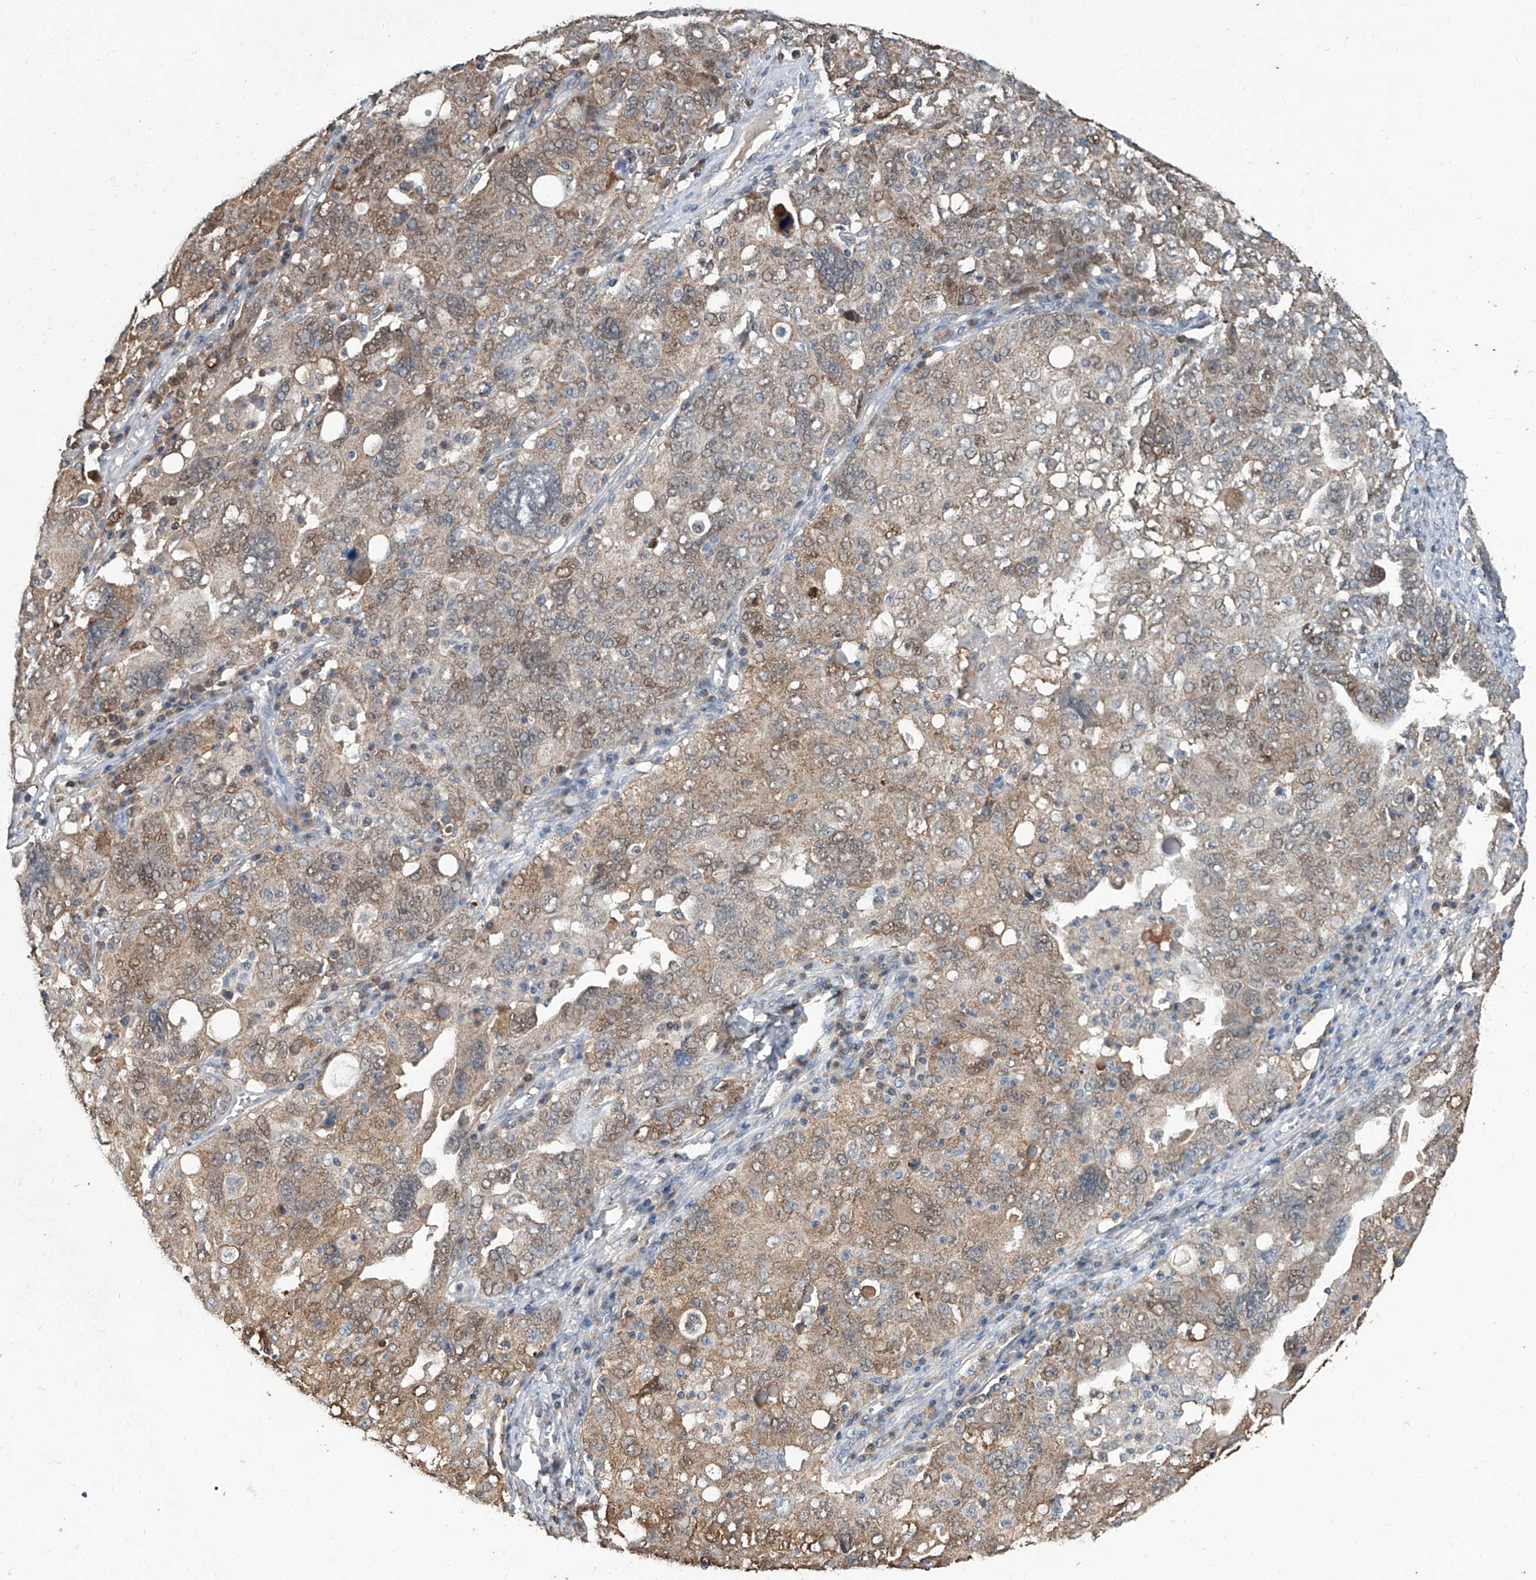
{"staining": {"intensity": "weak", "quantity": "25%-75%", "location": "cytoplasmic/membranous,nuclear"}, "tissue": "ovarian cancer", "cell_type": "Tumor cells", "image_type": "cancer", "snomed": [{"axis": "morphology", "description": "Carcinoma, endometroid"}, {"axis": "topography", "description": "Ovary"}], "caption": "A photomicrograph of ovarian cancer (endometroid carcinoma) stained for a protein demonstrates weak cytoplasmic/membranous and nuclear brown staining in tumor cells.", "gene": "CLK1", "patient": {"sex": "female", "age": 62}}